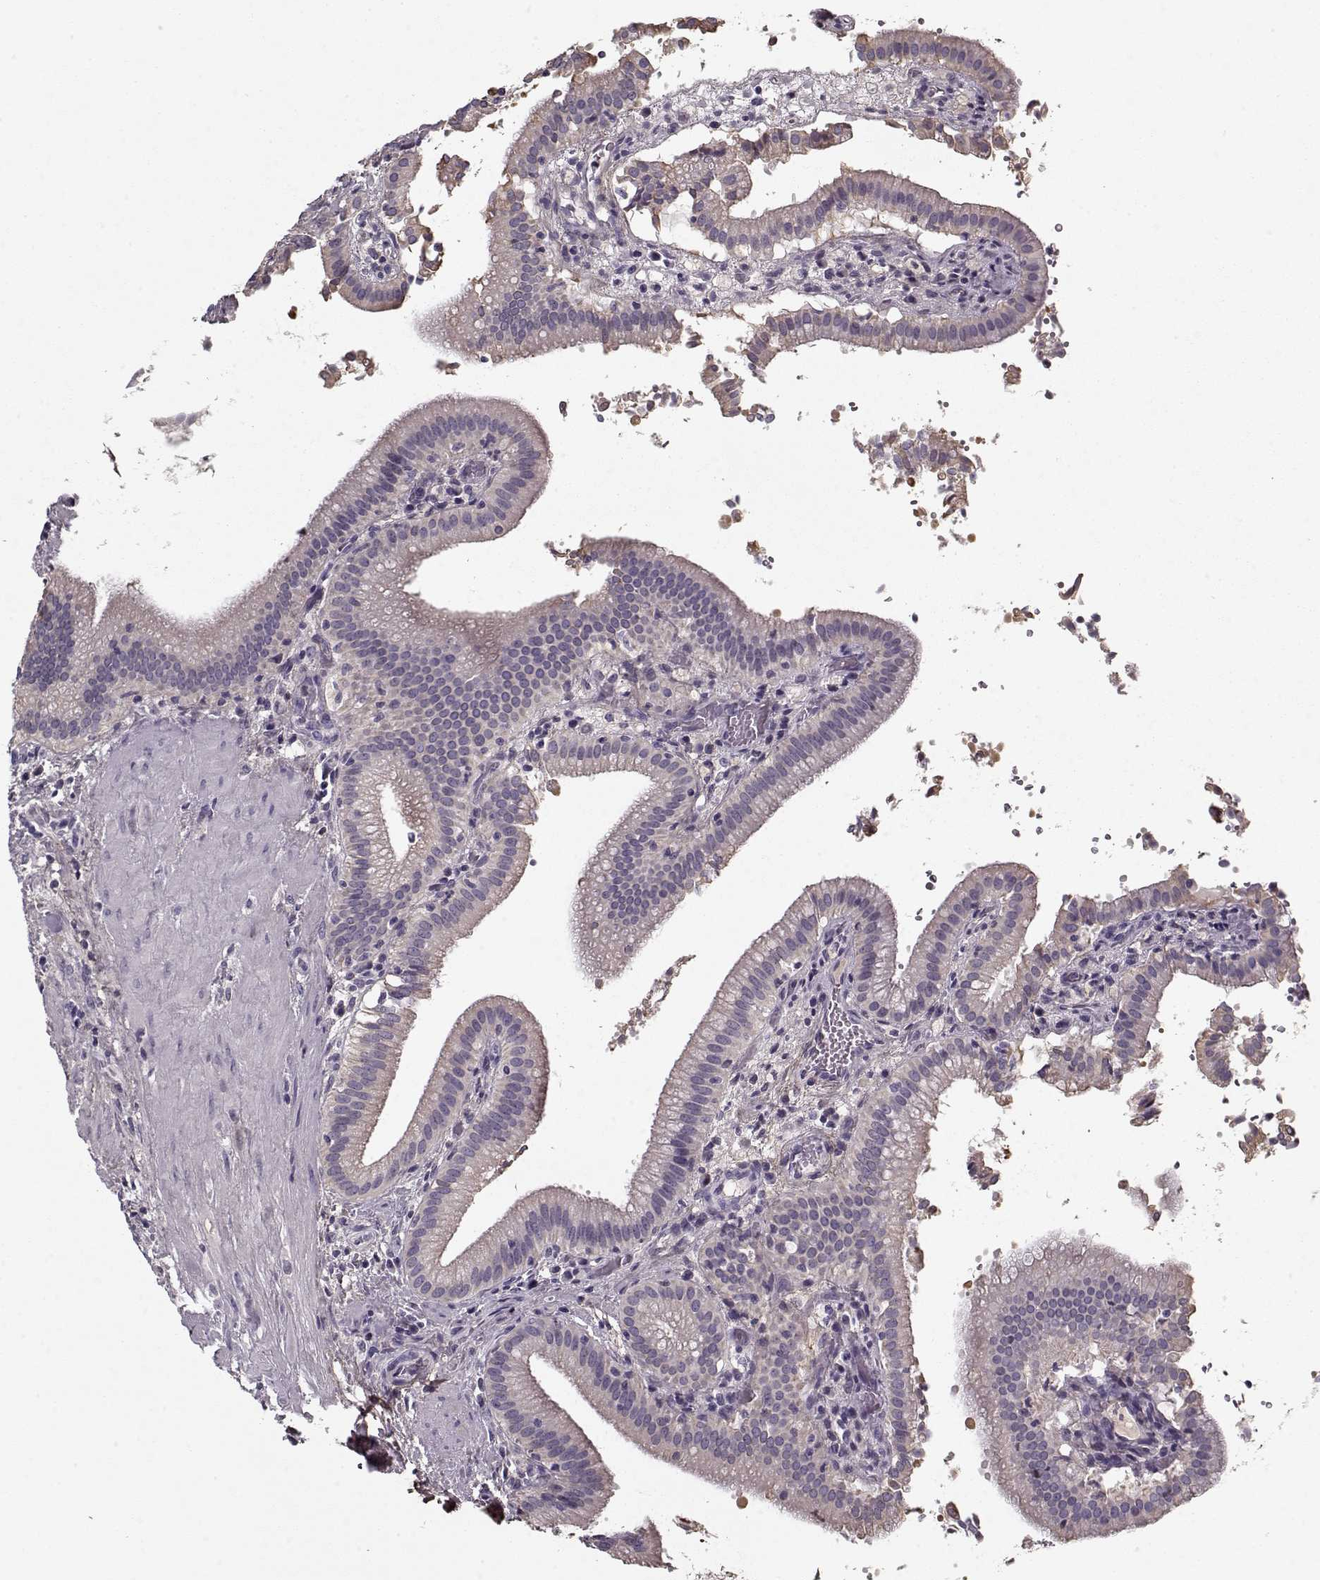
{"staining": {"intensity": "weak", "quantity": "<25%", "location": "cytoplasmic/membranous"}, "tissue": "gallbladder", "cell_type": "Glandular cells", "image_type": "normal", "snomed": [{"axis": "morphology", "description": "Normal tissue, NOS"}, {"axis": "topography", "description": "Gallbladder"}], "caption": "Gallbladder was stained to show a protein in brown. There is no significant staining in glandular cells. (DAB (3,3'-diaminobenzidine) immunohistochemistry with hematoxylin counter stain).", "gene": "LUM", "patient": {"sex": "male", "age": 42}}